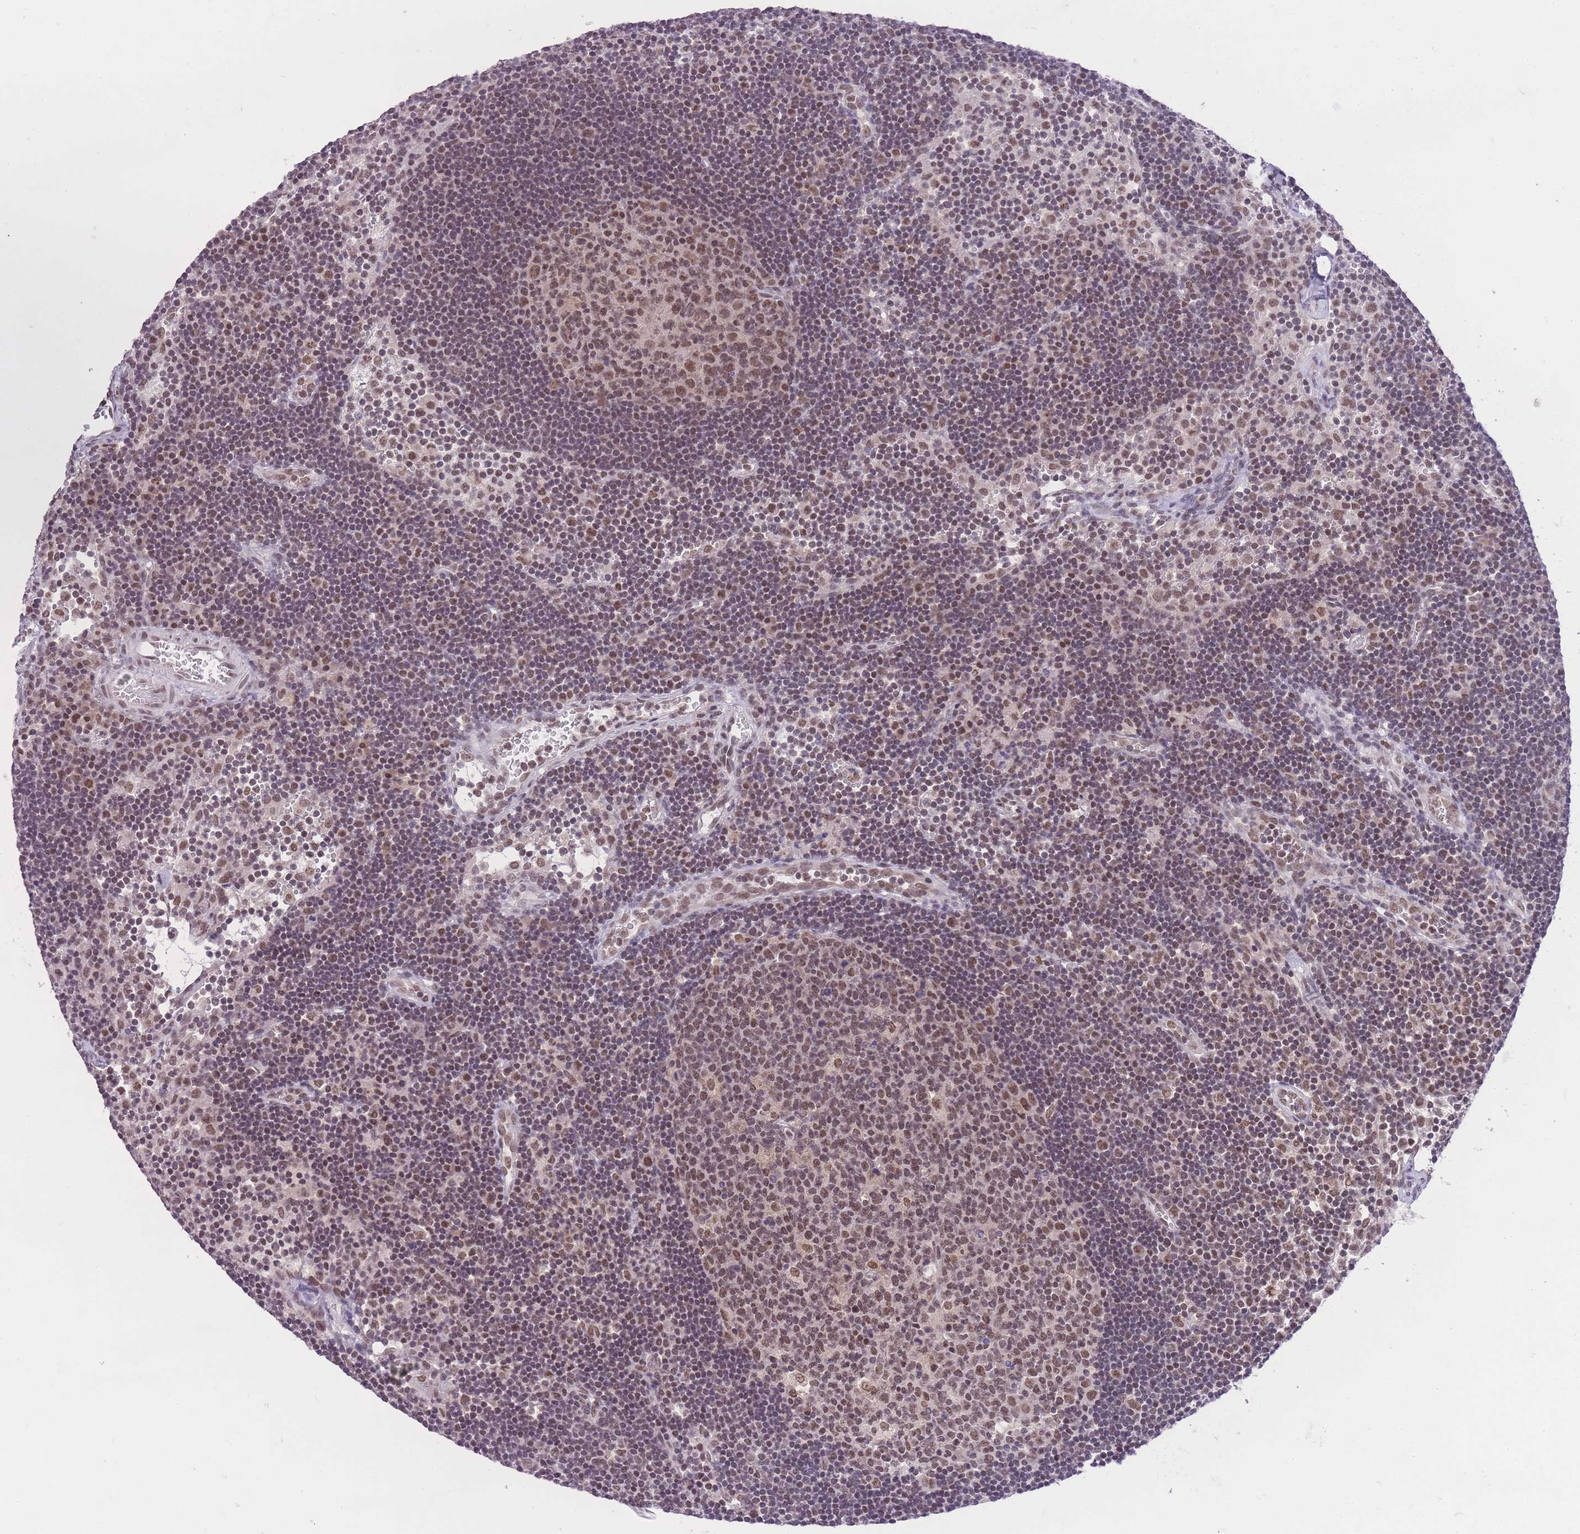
{"staining": {"intensity": "moderate", "quantity": ">75%", "location": "nuclear"}, "tissue": "lymph node", "cell_type": "Germinal center cells", "image_type": "normal", "snomed": [{"axis": "morphology", "description": "Normal tissue, NOS"}, {"axis": "topography", "description": "Lymph node"}], "caption": "The micrograph exhibits staining of unremarkable lymph node, revealing moderate nuclear protein staining (brown color) within germinal center cells.", "gene": "TMED3", "patient": {"sex": "male", "age": 62}}